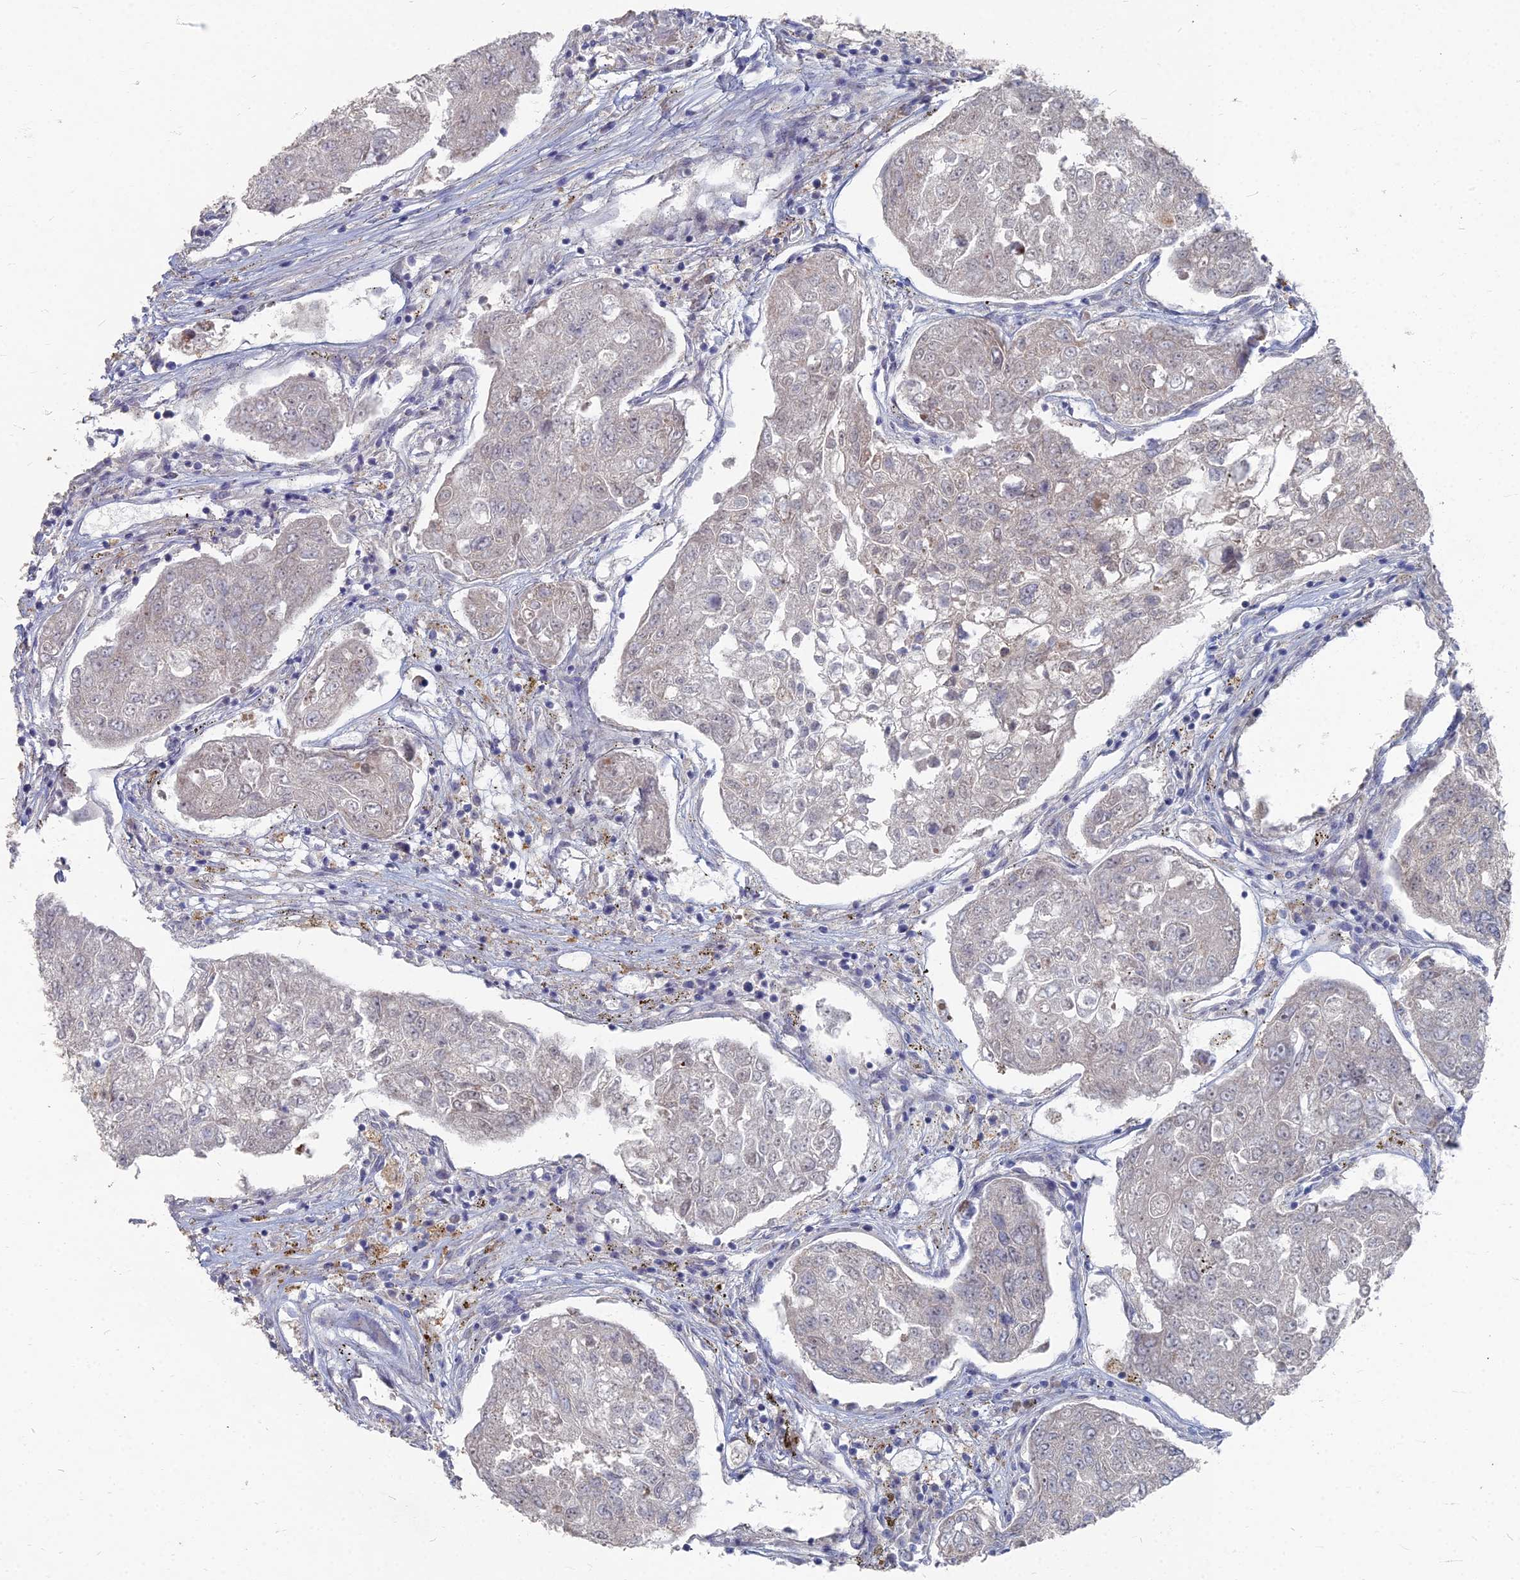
{"staining": {"intensity": "negative", "quantity": "none", "location": "none"}, "tissue": "urothelial cancer", "cell_type": "Tumor cells", "image_type": "cancer", "snomed": [{"axis": "morphology", "description": "Urothelial carcinoma, High grade"}, {"axis": "topography", "description": "Lymph node"}, {"axis": "topography", "description": "Urinary bladder"}], "caption": "DAB (3,3'-diaminobenzidine) immunohistochemical staining of human urothelial cancer shows no significant positivity in tumor cells.", "gene": "TMEM128", "patient": {"sex": "male", "age": 51}}